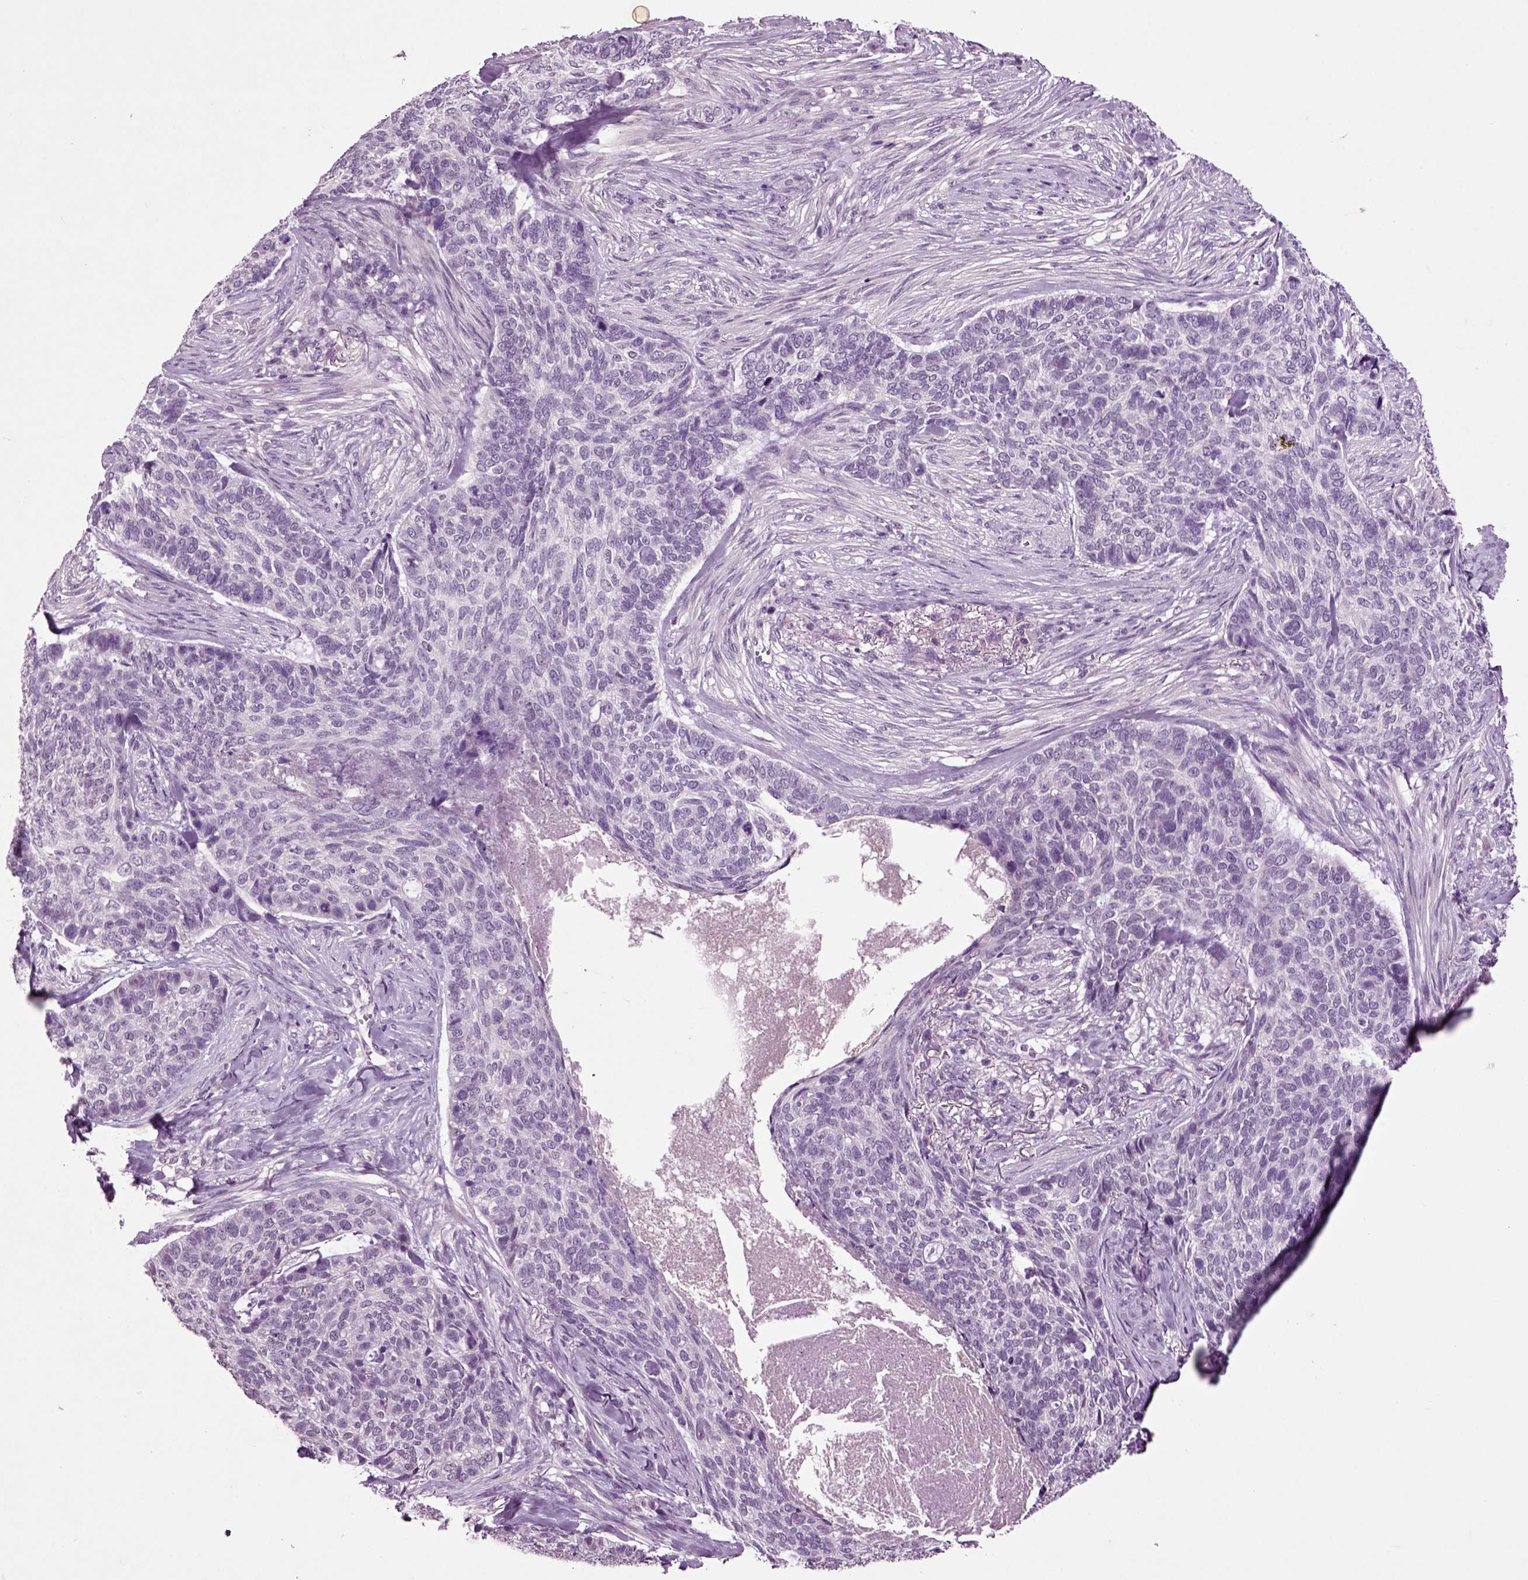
{"staining": {"intensity": "negative", "quantity": "none", "location": "none"}, "tissue": "skin cancer", "cell_type": "Tumor cells", "image_type": "cancer", "snomed": [{"axis": "morphology", "description": "Basal cell carcinoma"}, {"axis": "topography", "description": "Skin"}], "caption": "A histopathology image of skin cancer stained for a protein exhibits no brown staining in tumor cells.", "gene": "CRHR1", "patient": {"sex": "female", "age": 69}}